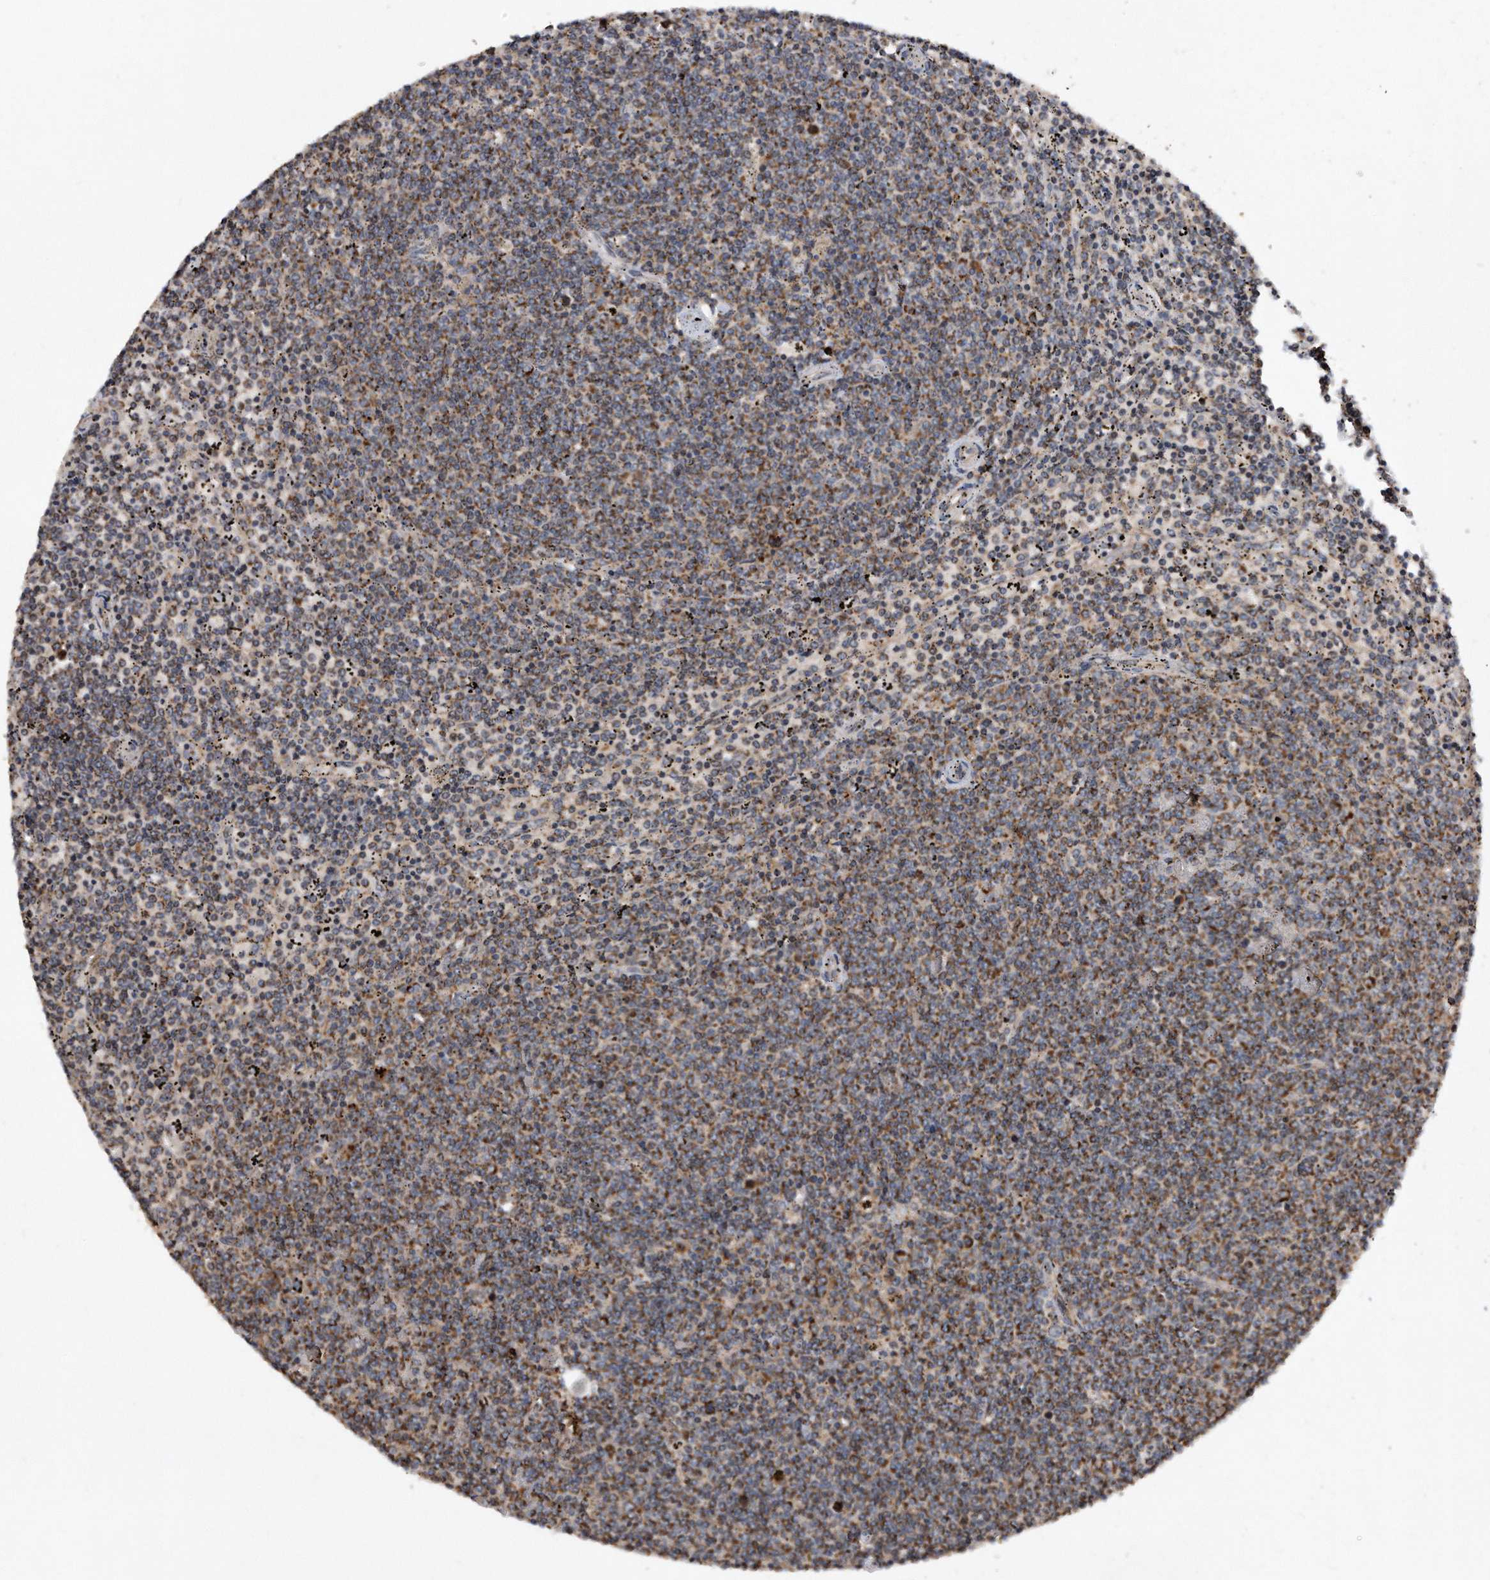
{"staining": {"intensity": "moderate", "quantity": ">75%", "location": "cytoplasmic/membranous"}, "tissue": "lymphoma", "cell_type": "Tumor cells", "image_type": "cancer", "snomed": [{"axis": "morphology", "description": "Malignant lymphoma, non-Hodgkin's type, Low grade"}, {"axis": "topography", "description": "Spleen"}], "caption": "Lymphoma stained with a protein marker exhibits moderate staining in tumor cells.", "gene": "PPP5C", "patient": {"sex": "female", "age": 50}}